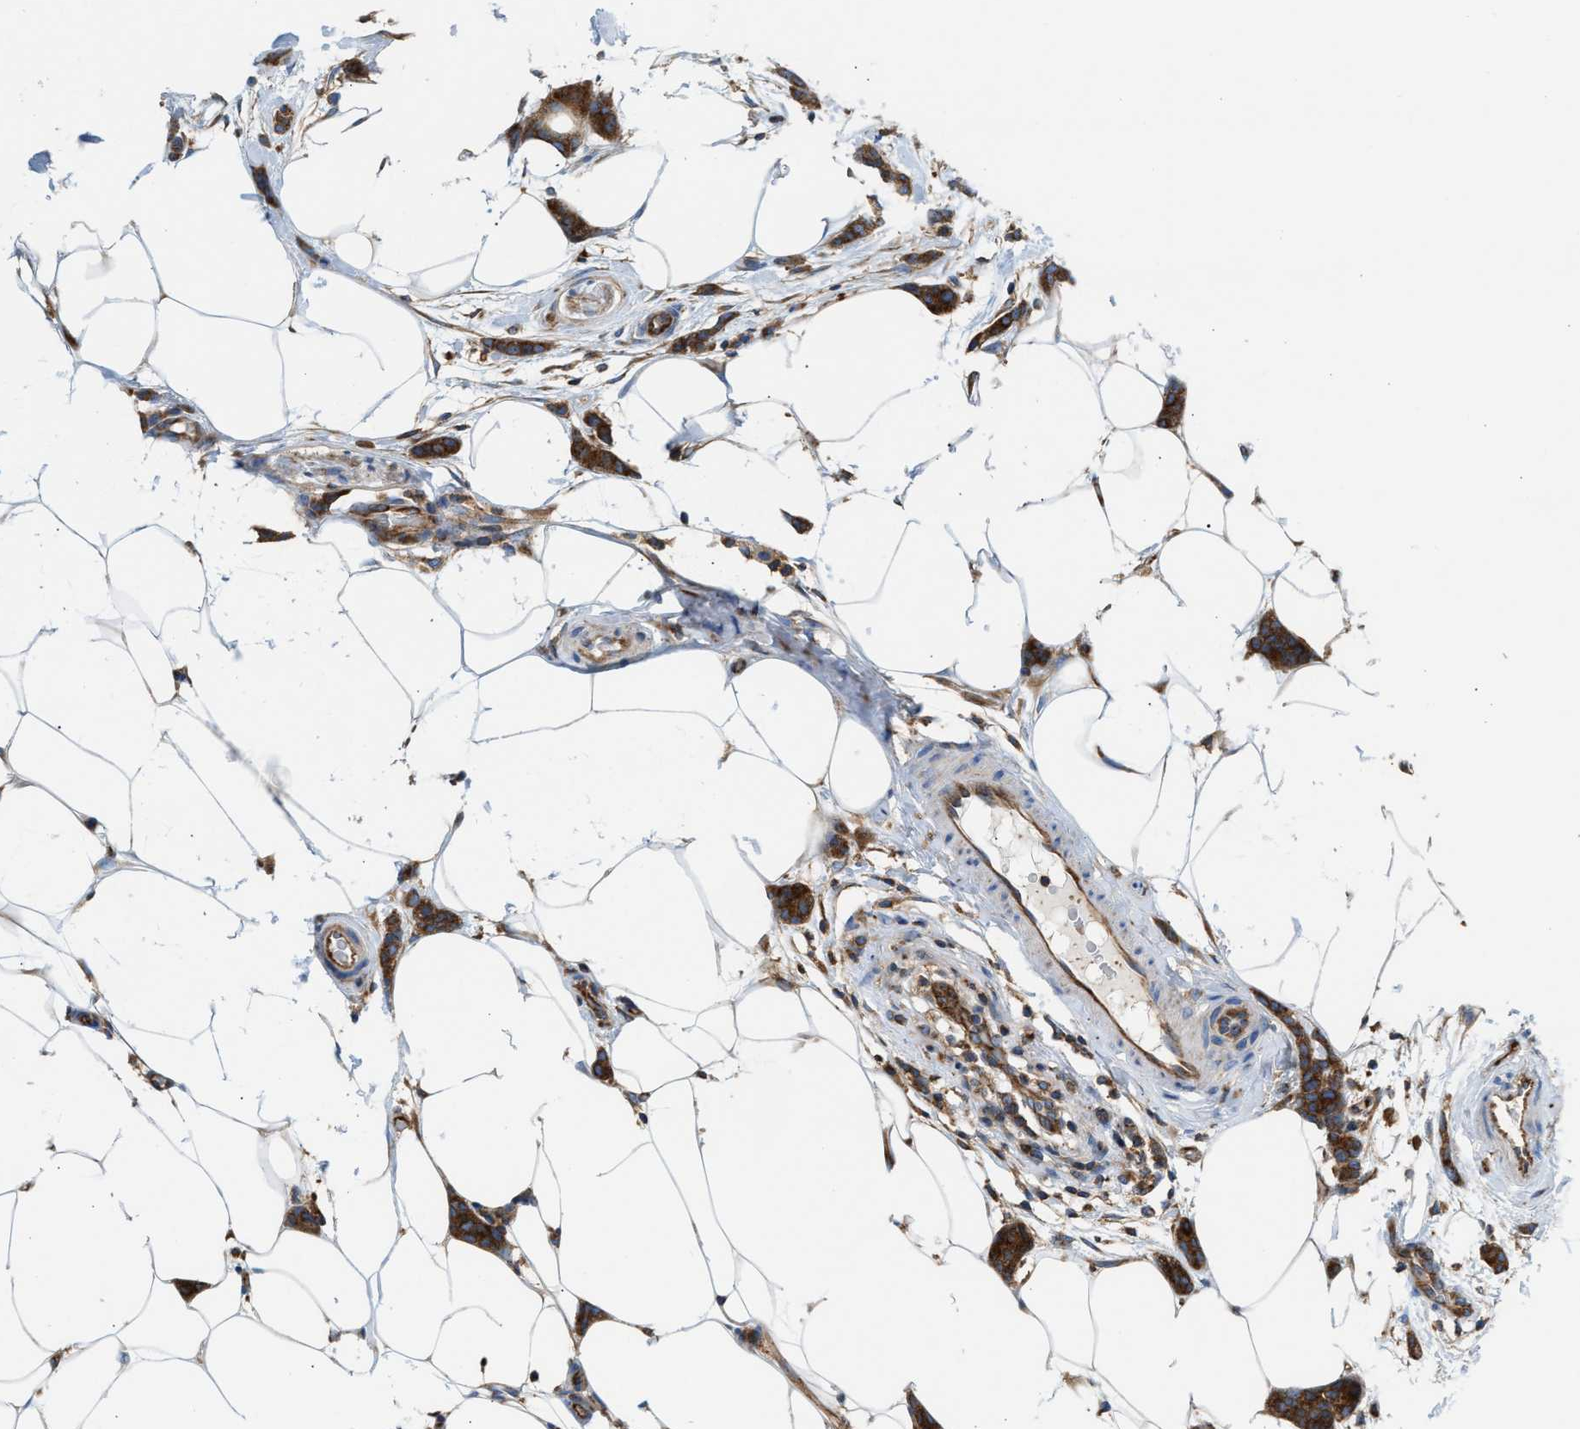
{"staining": {"intensity": "strong", "quantity": ">75%", "location": "cytoplasmic/membranous"}, "tissue": "breast cancer", "cell_type": "Tumor cells", "image_type": "cancer", "snomed": [{"axis": "morphology", "description": "Lobular carcinoma"}, {"axis": "topography", "description": "Skin"}, {"axis": "topography", "description": "Breast"}], "caption": "There is high levels of strong cytoplasmic/membranous expression in tumor cells of breast lobular carcinoma, as demonstrated by immunohistochemical staining (brown color).", "gene": "TBC1D15", "patient": {"sex": "female", "age": 46}}